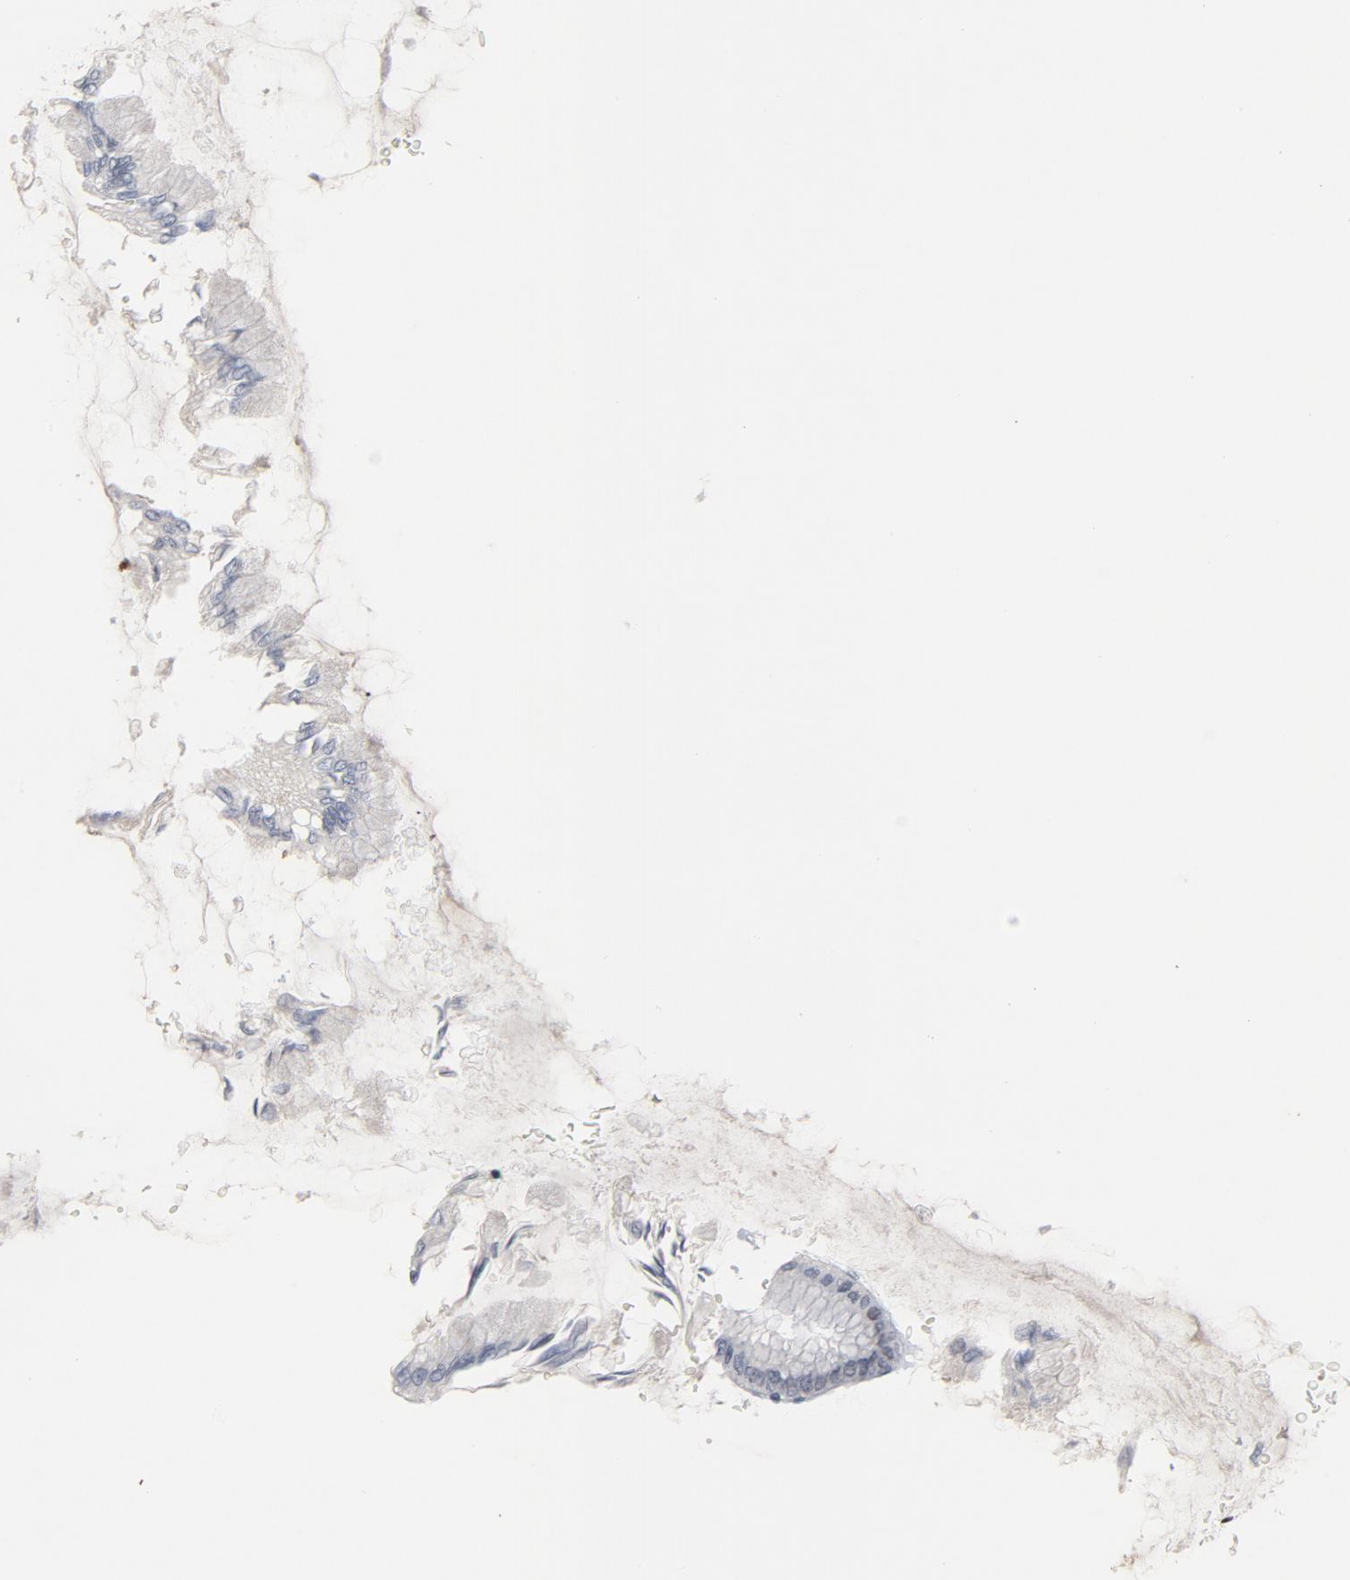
{"staining": {"intensity": "weak", "quantity": "<25%", "location": "cytoplasmic/membranous,nuclear"}, "tissue": "stomach", "cell_type": "Glandular cells", "image_type": "normal", "snomed": [{"axis": "morphology", "description": "Normal tissue, NOS"}, {"axis": "topography", "description": "Stomach, upper"}], "caption": "Image shows no protein staining in glandular cells of unremarkable stomach. (Stains: DAB immunohistochemistry with hematoxylin counter stain, Microscopy: brightfield microscopy at high magnification).", "gene": "GABPA", "patient": {"sex": "female", "age": 56}}